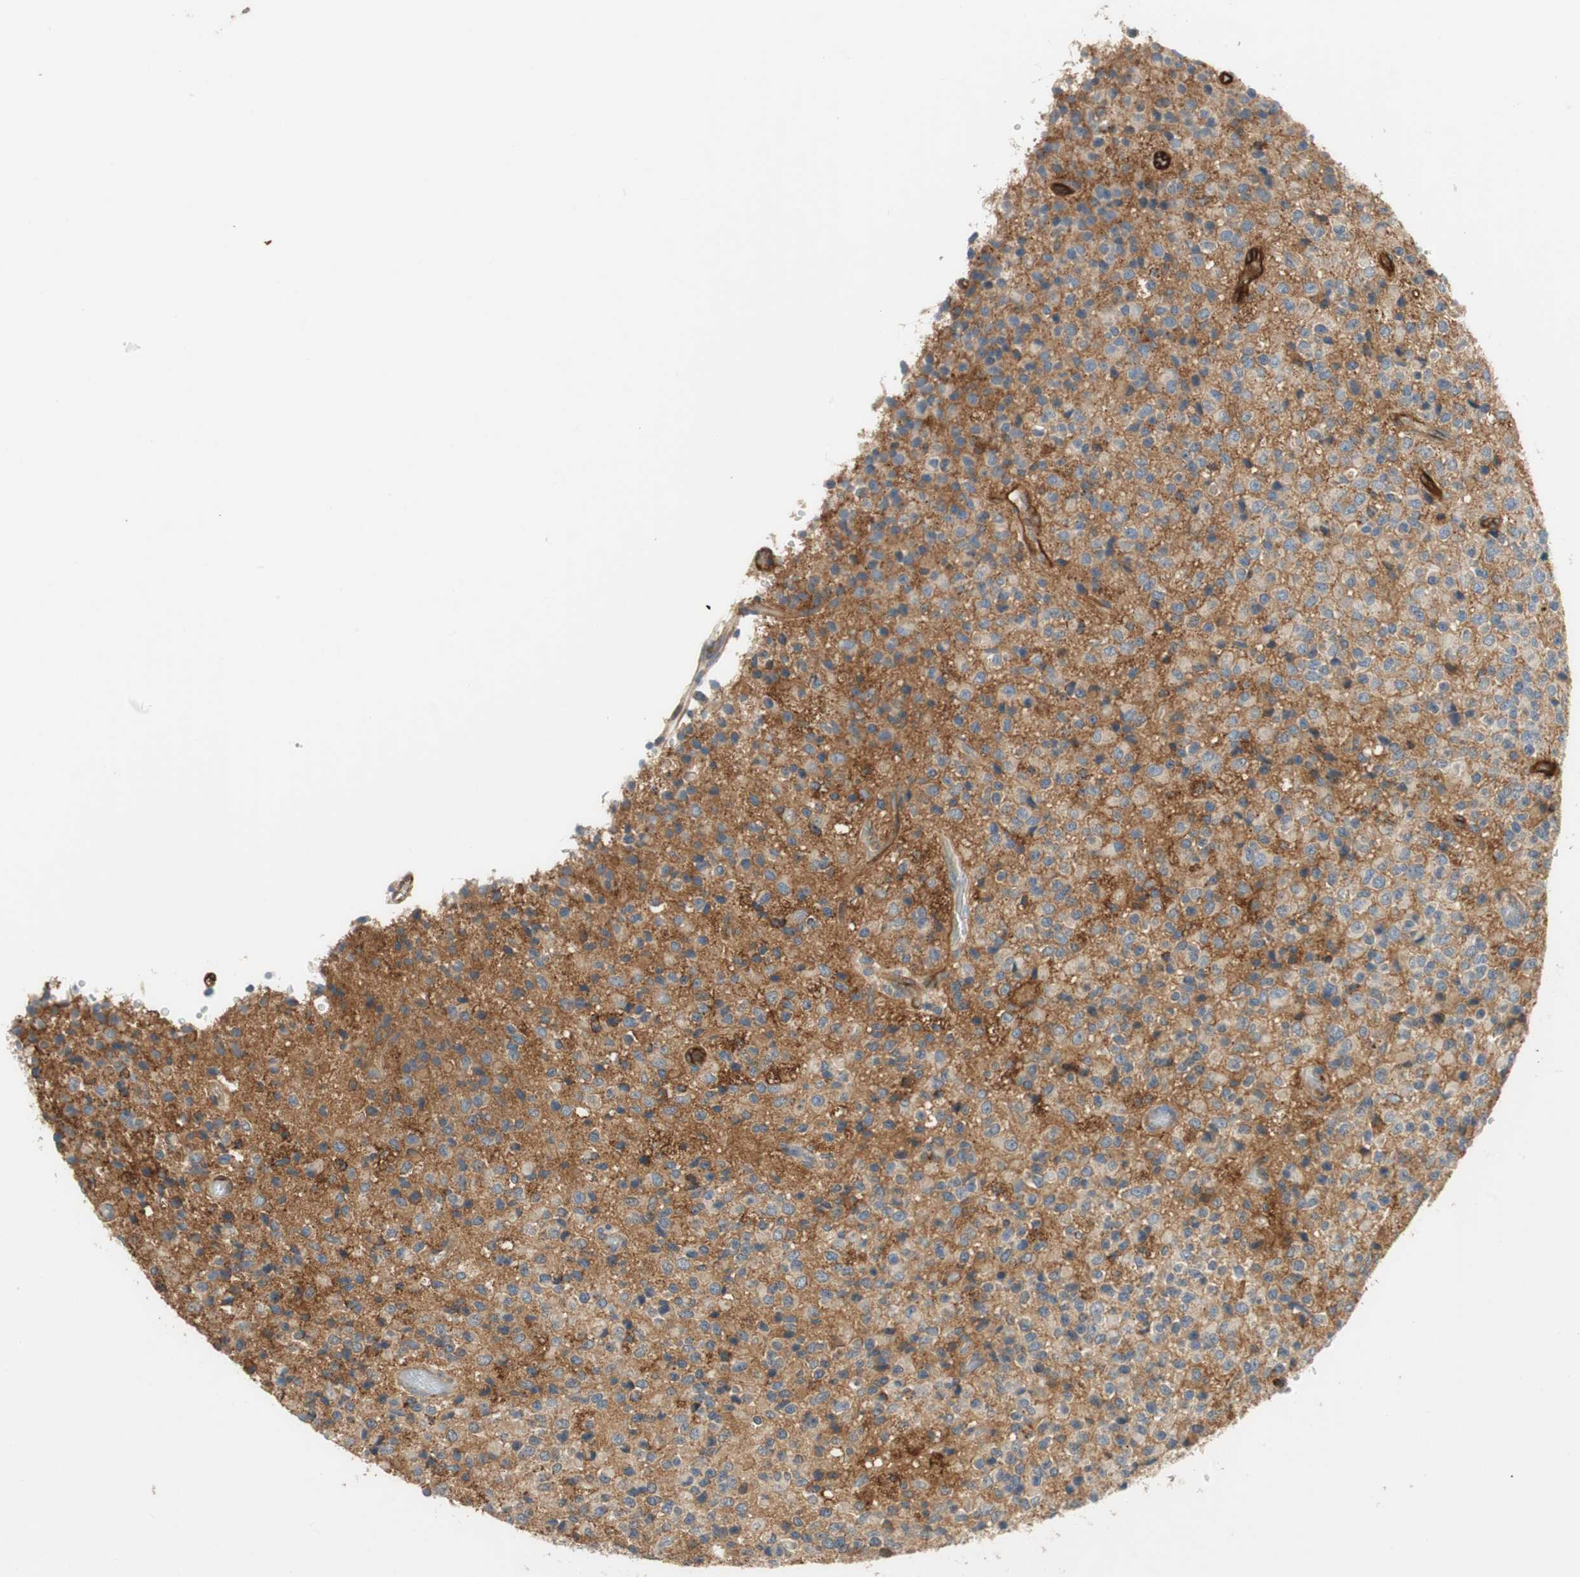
{"staining": {"intensity": "moderate", "quantity": ">75%", "location": "cytoplasmic/membranous"}, "tissue": "glioma", "cell_type": "Tumor cells", "image_type": "cancer", "snomed": [{"axis": "morphology", "description": "Glioma, malignant, High grade"}, {"axis": "topography", "description": "pancreas cauda"}], "caption": "About >75% of tumor cells in high-grade glioma (malignant) show moderate cytoplasmic/membranous protein positivity as visualized by brown immunohistochemical staining.", "gene": "ALPL", "patient": {"sex": "male", "age": 60}}